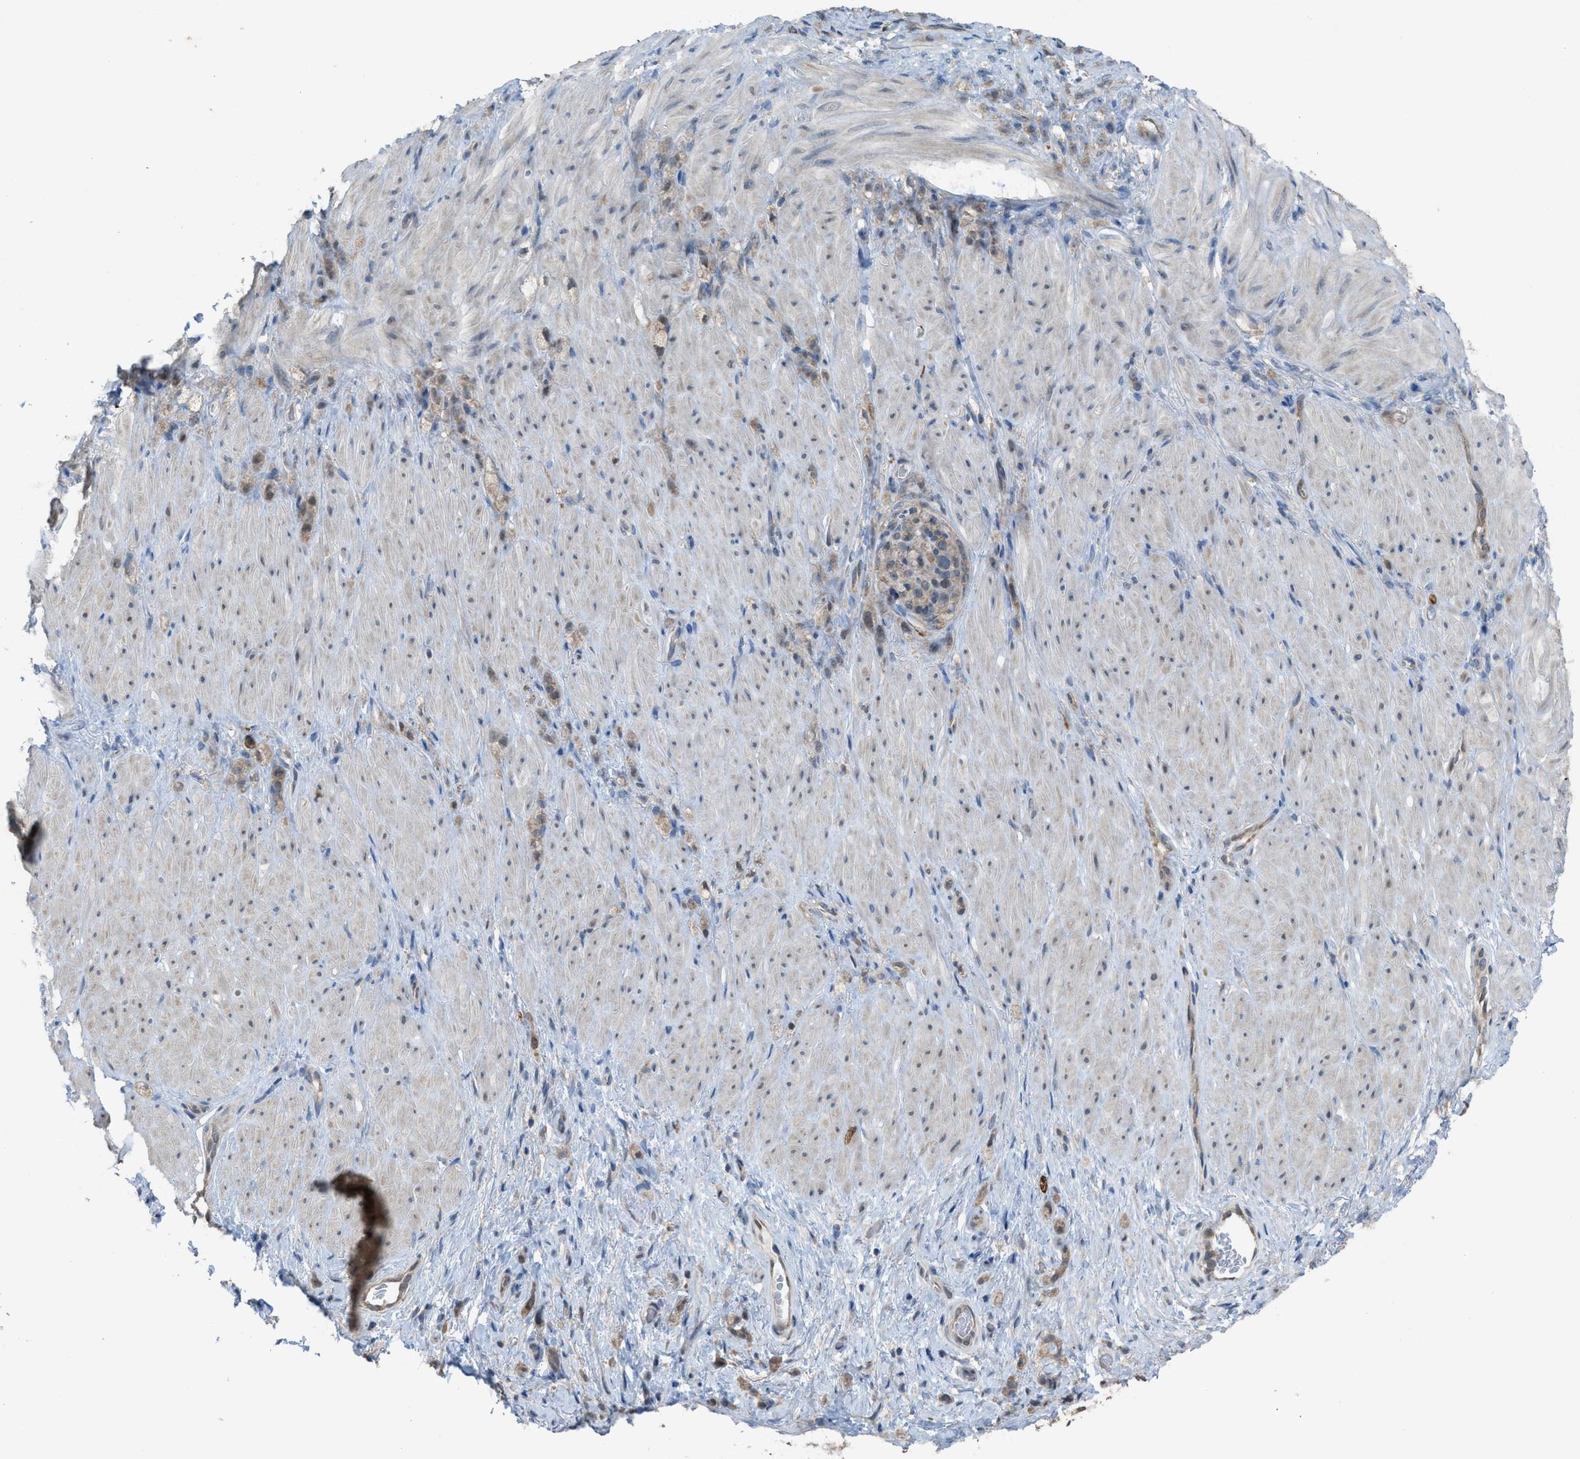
{"staining": {"intensity": "moderate", "quantity": "25%-75%", "location": "cytoplasmic/membranous"}, "tissue": "stomach cancer", "cell_type": "Tumor cells", "image_type": "cancer", "snomed": [{"axis": "morphology", "description": "Normal tissue, NOS"}, {"axis": "morphology", "description": "Adenocarcinoma, NOS"}, {"axis": "topography", "description": "Stomach"}], "caption": "Stomach cancer (adenocarcinoma) stained with DAB (3,3'-diaminobenzidine) IHC displays medium levels of moderate cytoplasmic/membranous positivity in approximately 25%-75% of tumor cells. The staining was performed using DAB, with brown indicating positive protein expression. Nuclei are stained blue with hematoxylin.", "gene": "PLAA", "patient": {"sex": "male", "age": 82}}